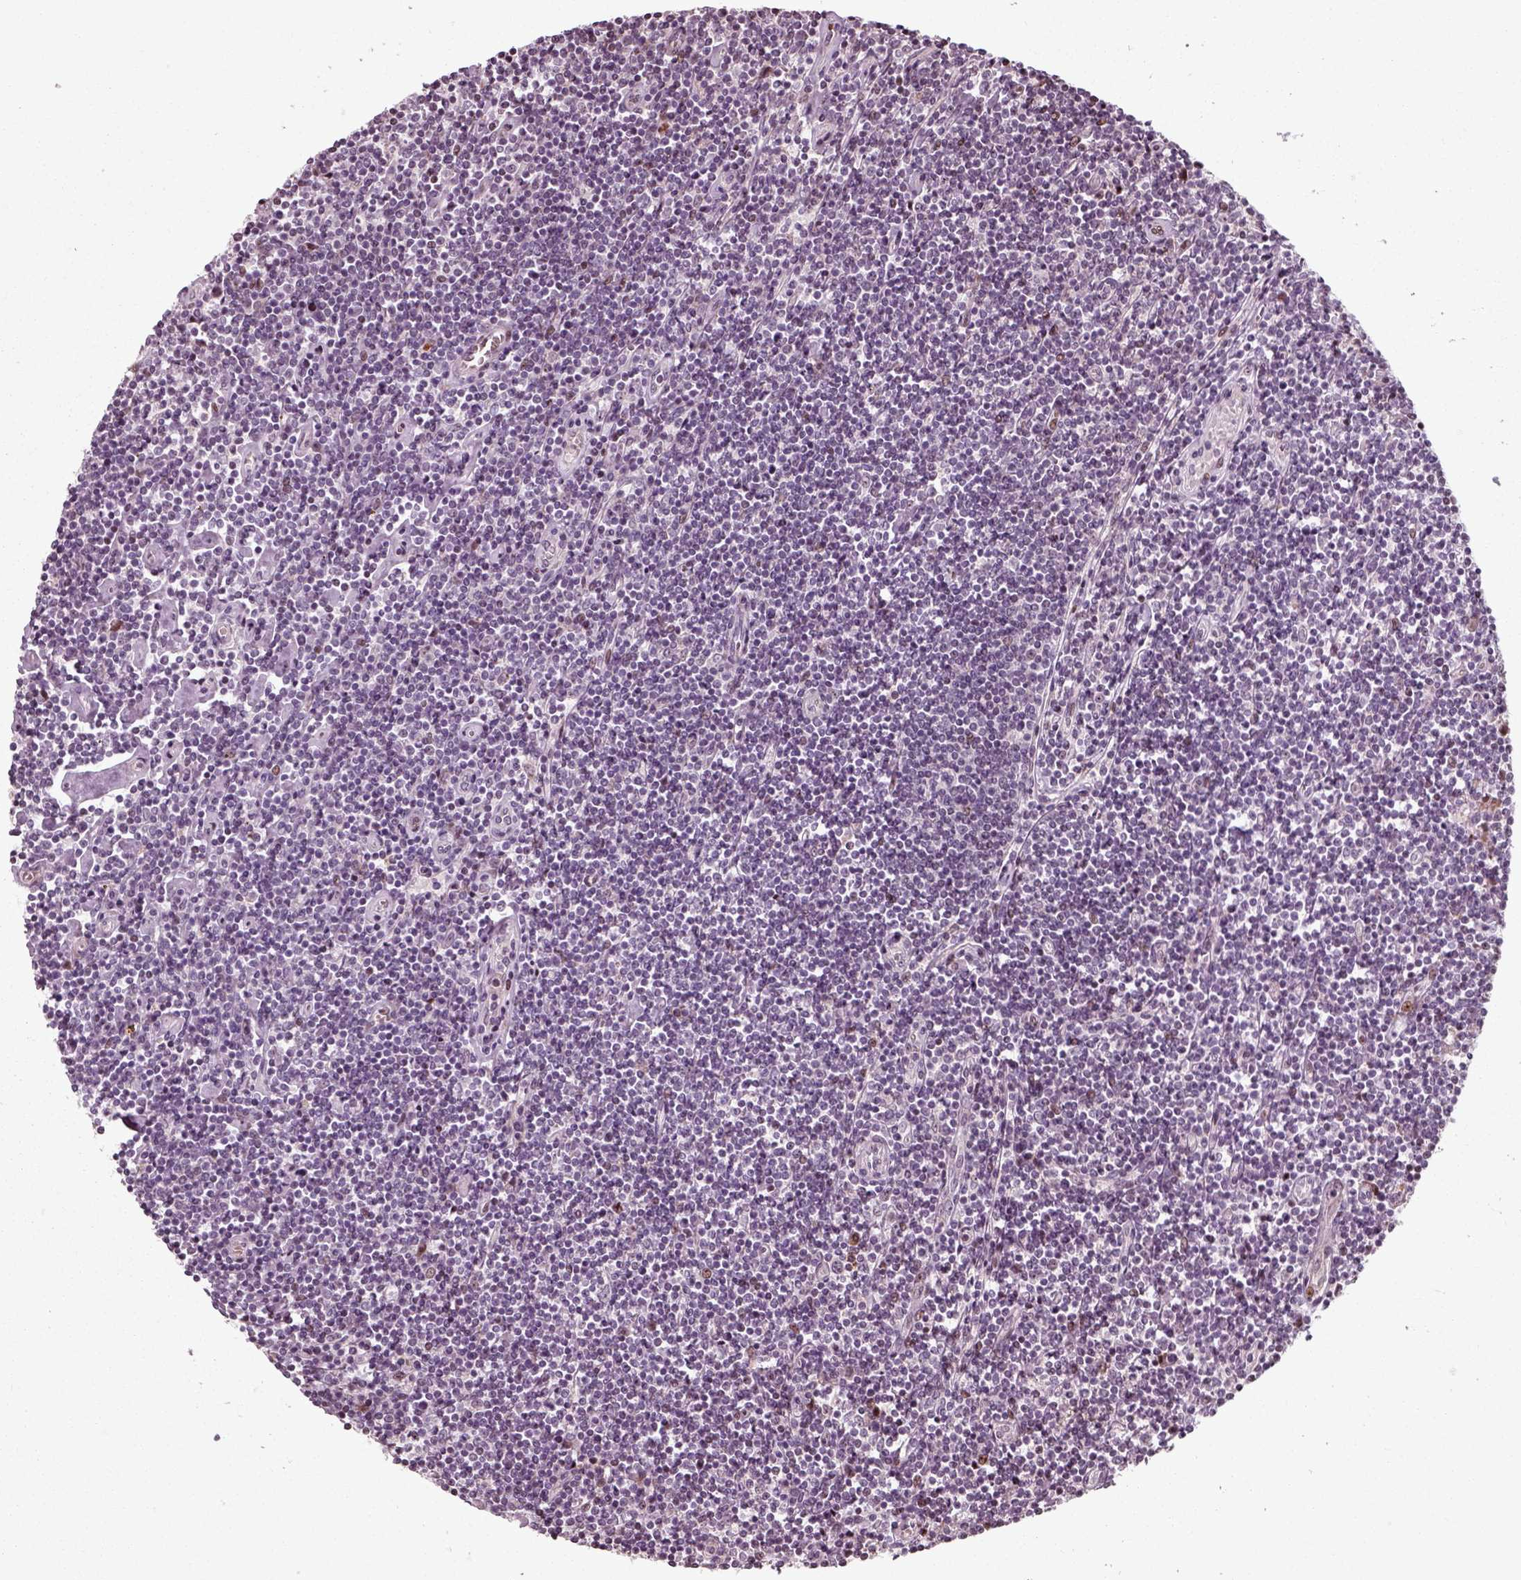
{"staining": {"intensity": "negative", "quantity": "none", "location": "none"}, "tissue": "lymphoma", "cell_type": "Tumor cells", "image_type": "cancer", "snomed": [{"axis": "morphology", "description": "Hodgkin's disease, NOS"}, {"axis": "topography", "description": "Lymph node"}], "caption": "Tumor cells show no significant staining in lymphoma.", "gene": "CDC14A", "patient": {"sex": "male", "age": 40}}